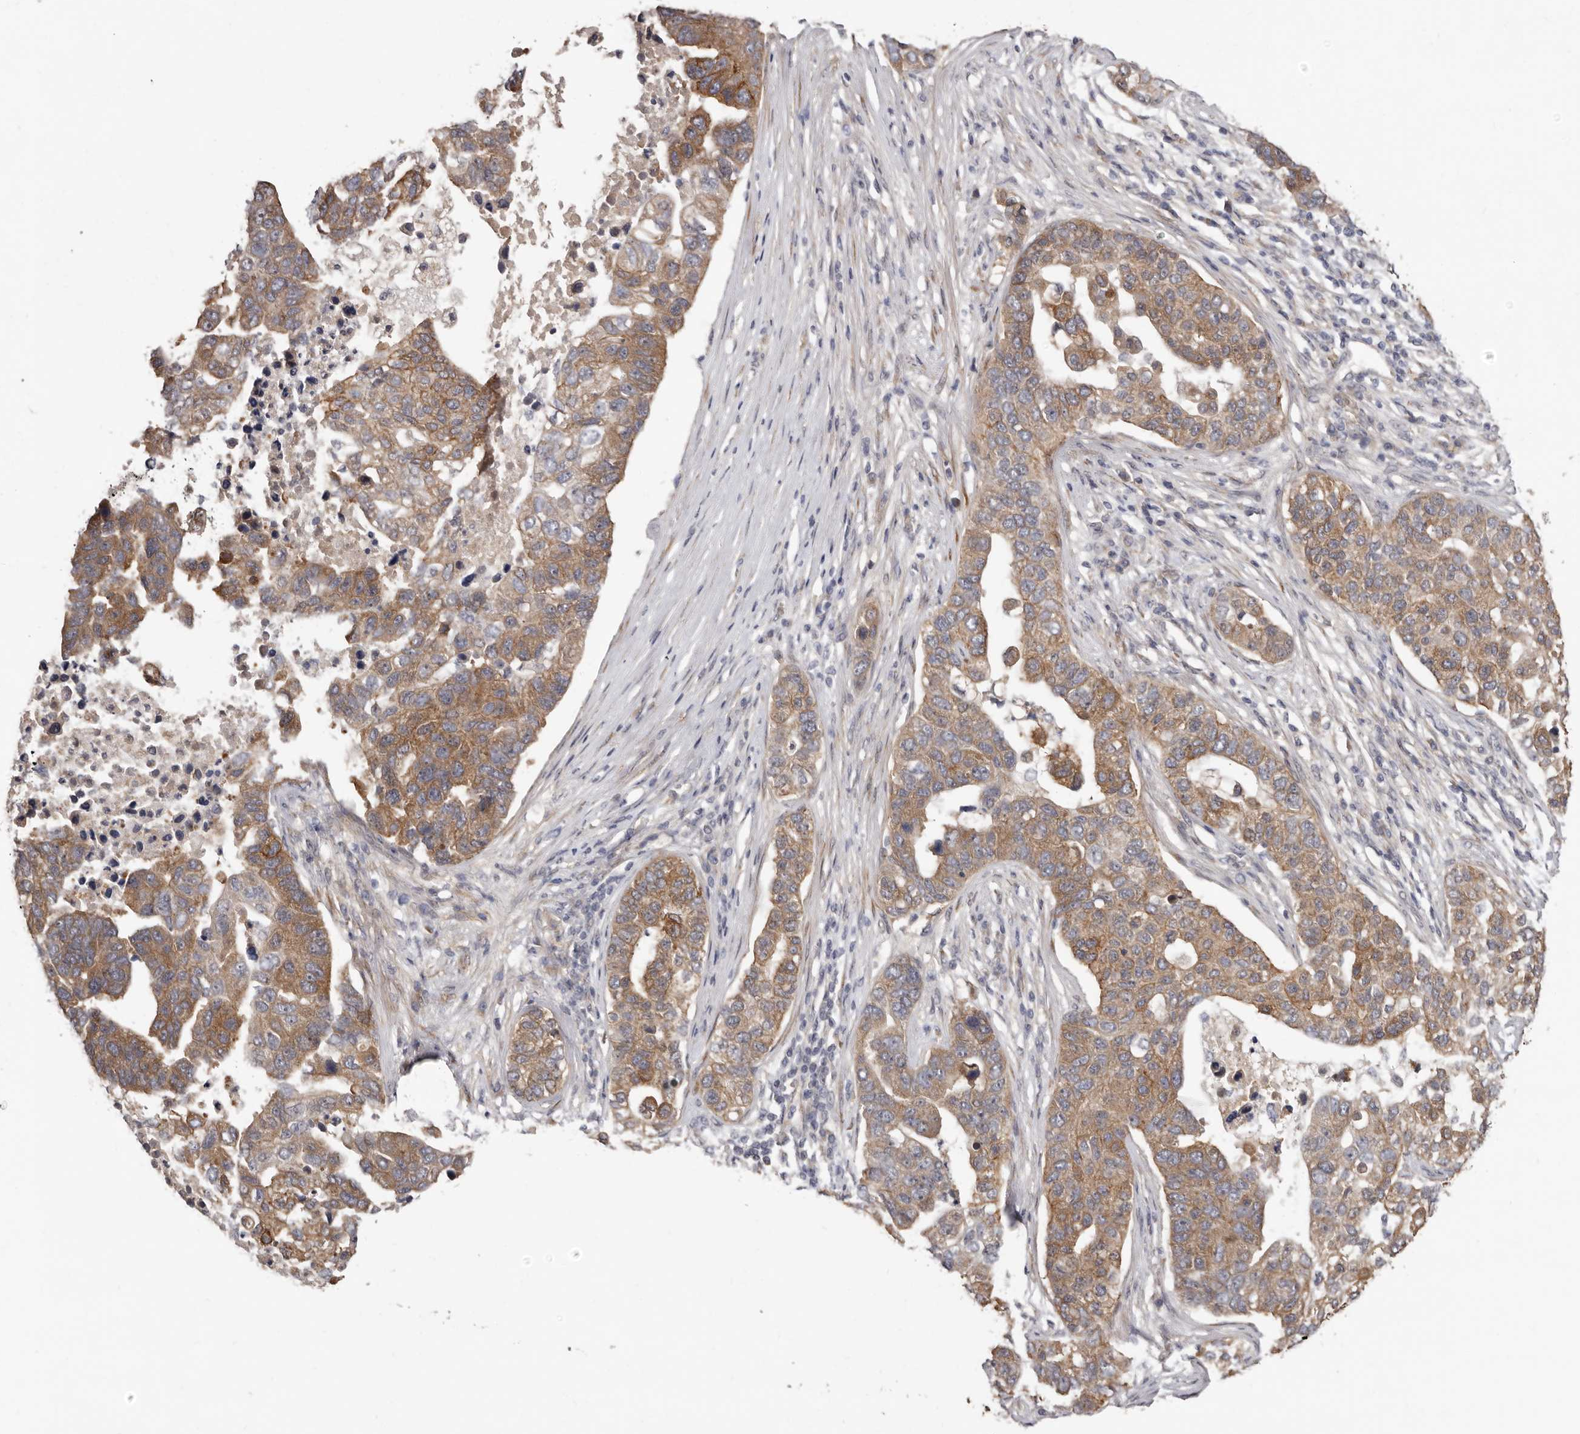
{"staining": {"intensity": "moderate", "quantity": ">75%", "location": "cytoplasmic/membranous"}, "tissue": "pancreatic cancer", "cell_type": "Tumor cells", "image_type": "cancer", "snomed": [{"axis": "morphology", "description": "Adenocarcinoma, NOS"}, {"axis": "topography", "description": "Pancreas"}], "caption": "Pancreatic cancer was stained to show a protein in brown. There is medium levels of moderate cytoplasmic/membranous staining in approximately >75% of tumor cells. Immunohistochemistry stains the protein in brown and the nuclei are stained blue.", "gene": "SBDS", "patient": {"sex": "female", "age": 61}}